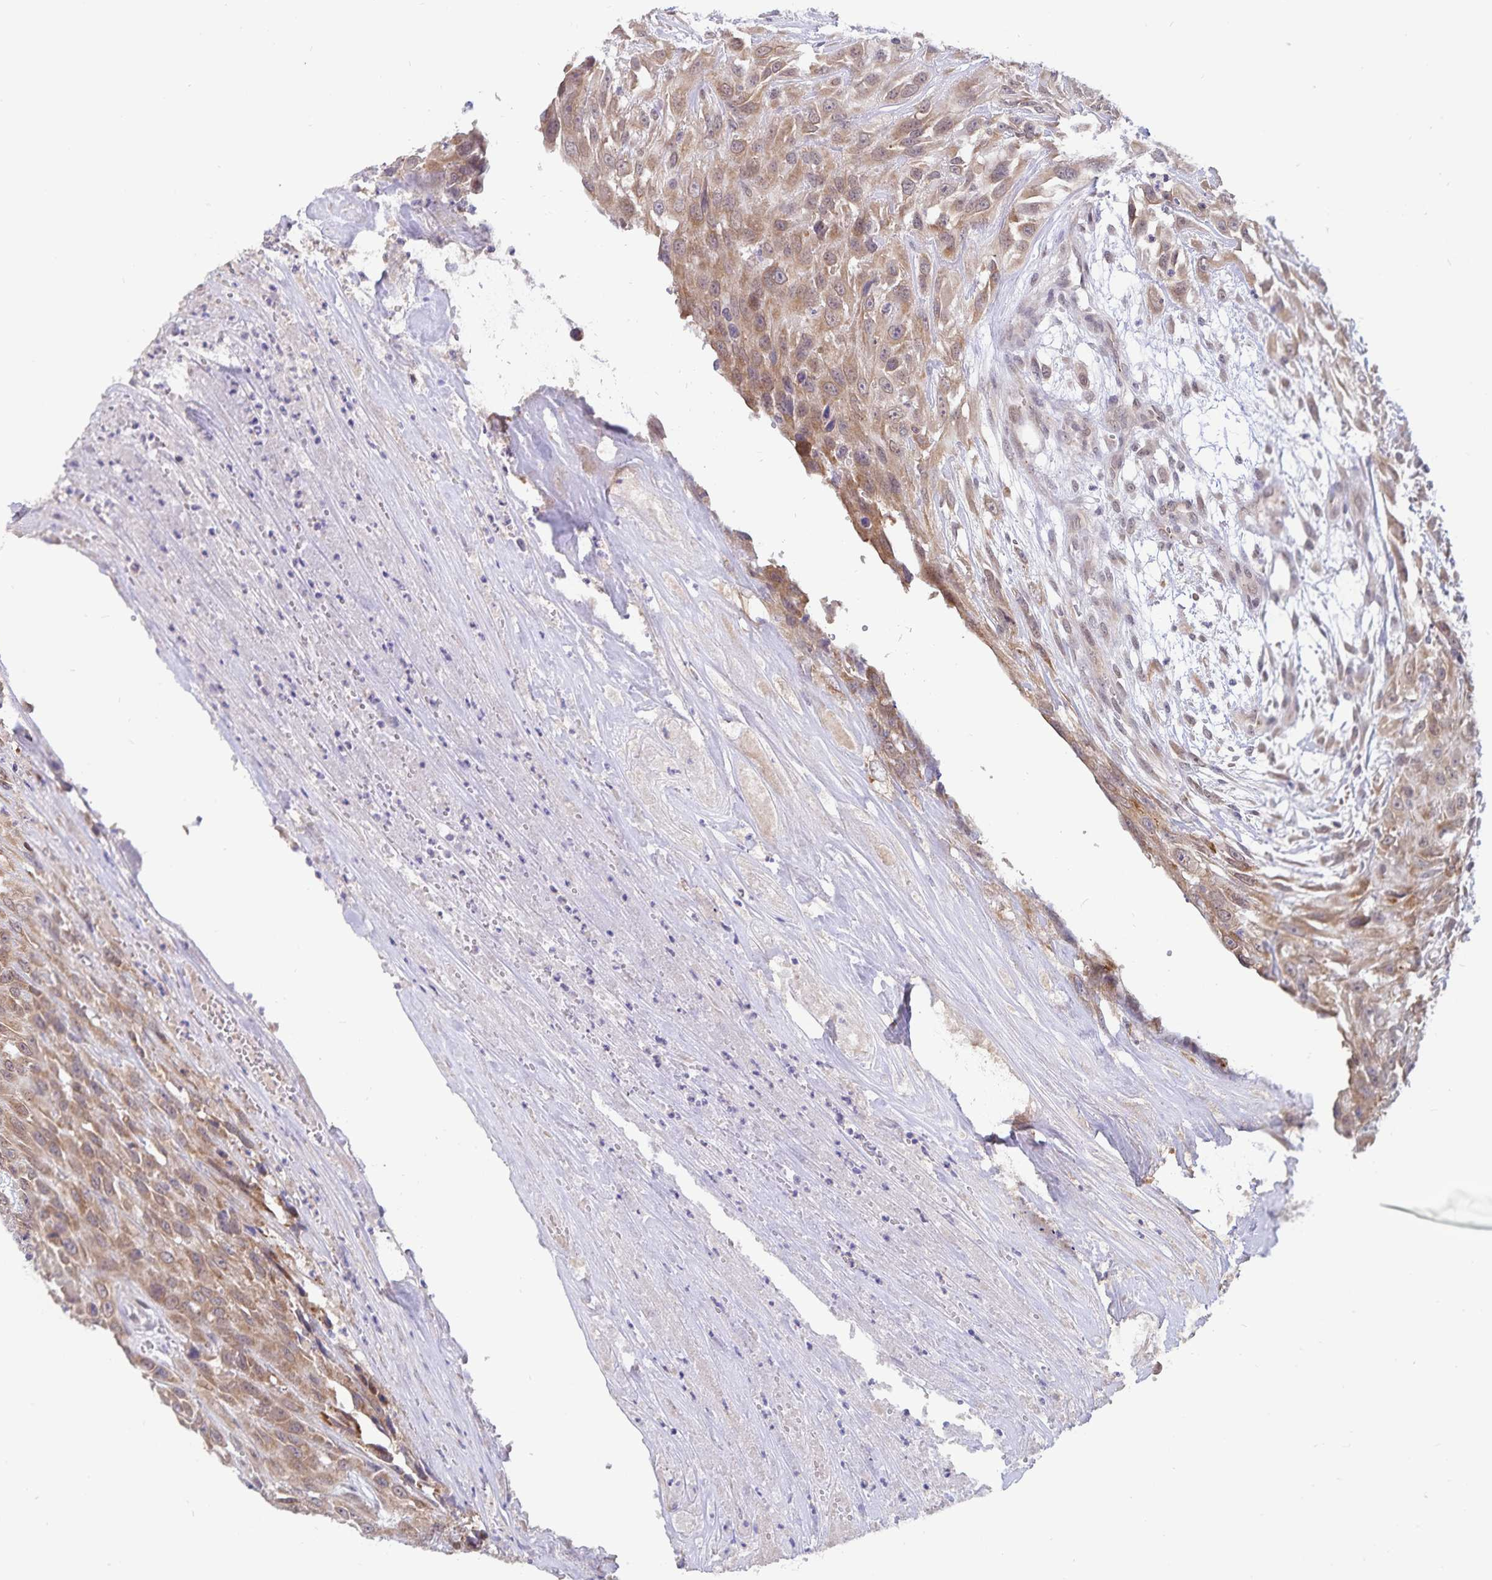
{"staining": {"intensity": "moderate", "quantity": ">75%", "location": "cytoplasmic/membranous"}, "tissue": "urothelial cancer", "cell_type": "Tumor cells", "image_type": "cancer", "snomed": [{"axis": "morphology", "description": "Urothelial carcinoma, High grade"}, {"axis": "topography", "description": "Urinary bladder"}], "caption": "Protein expression analysis of human urothelial cancer reveals moderate cytoplasmic/membranous positivity in about >75% of tumor cells.", "gene": "ATP2A2", "patient": {"sex": "male", "age": 67}}